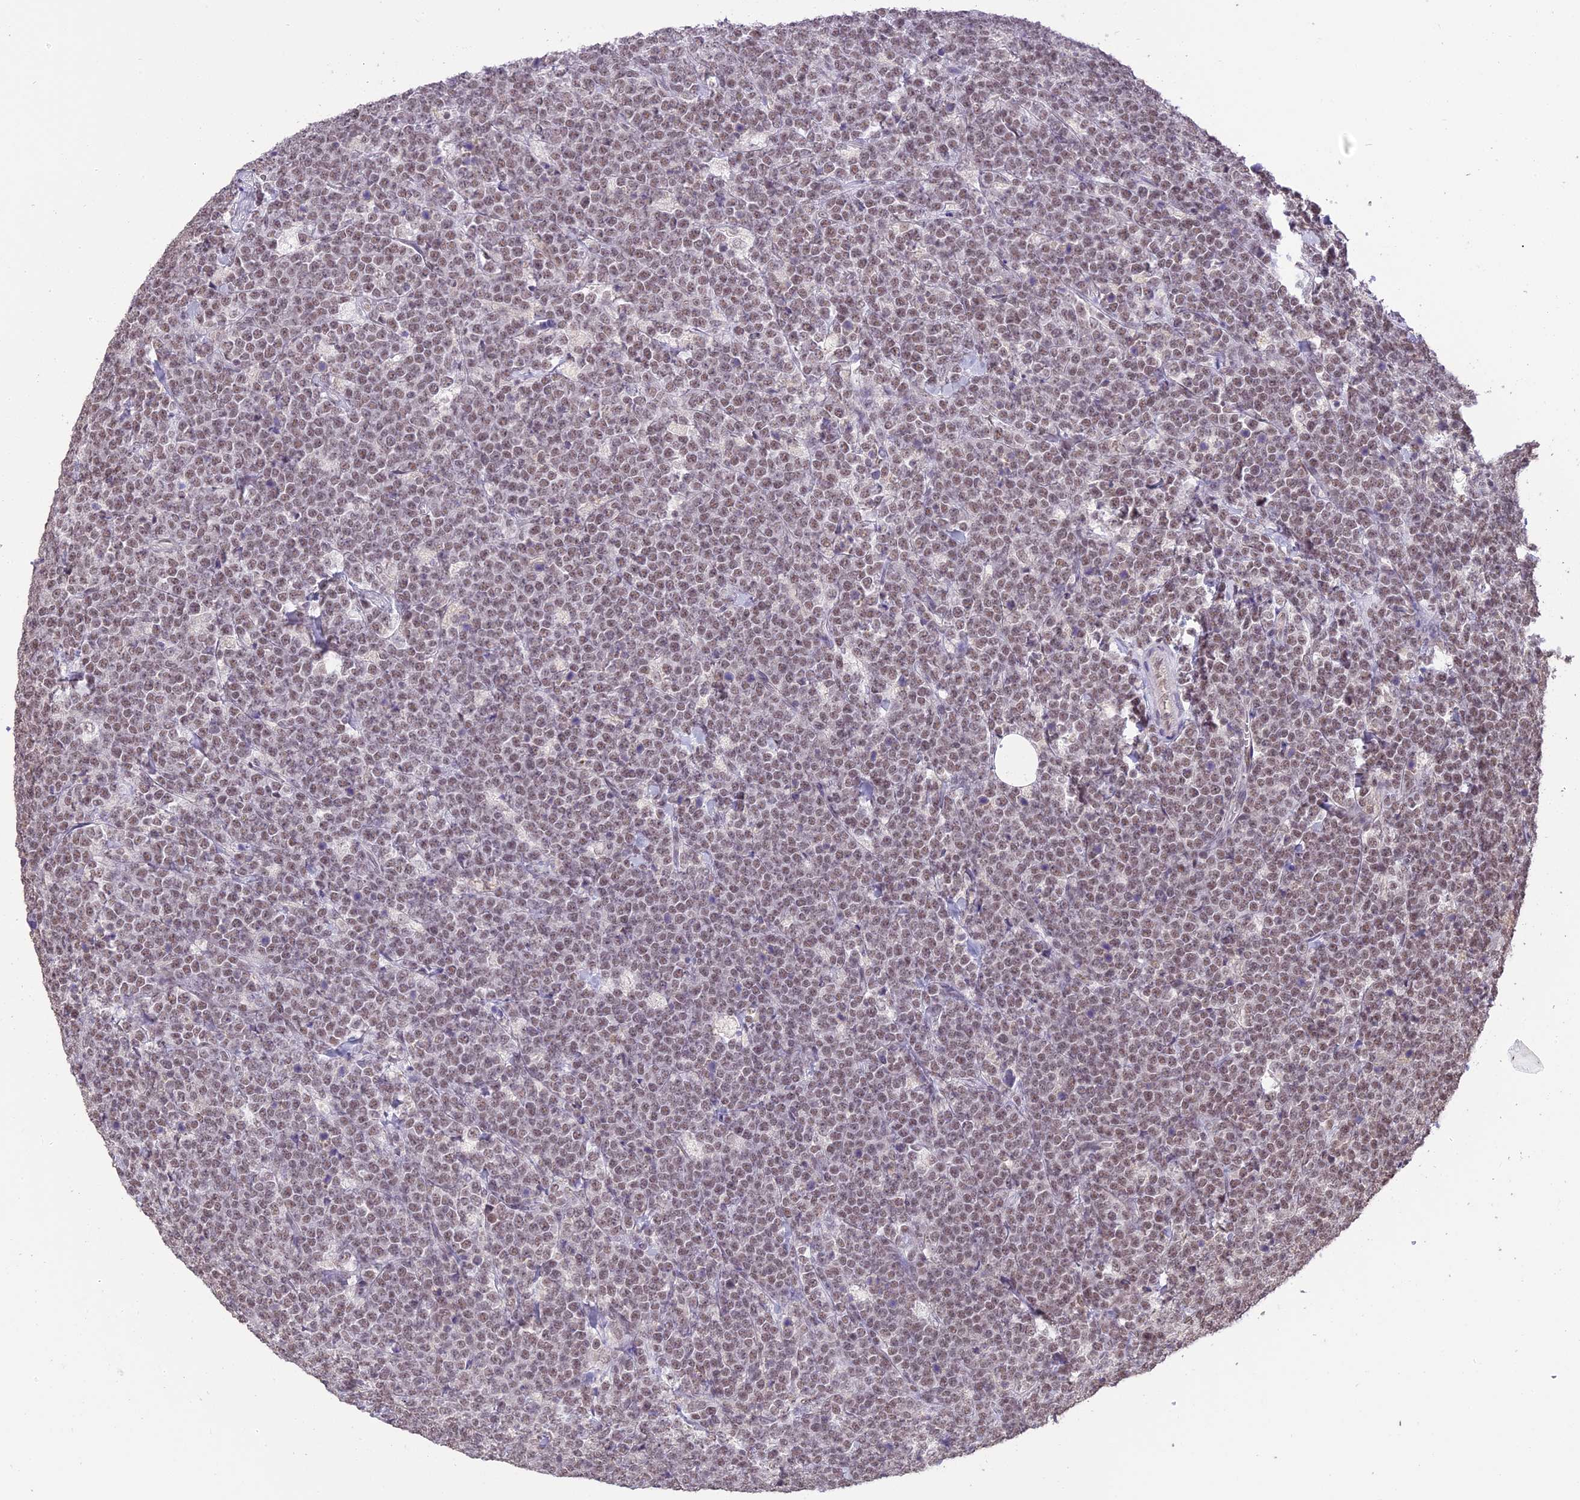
{"staining": {"intensity": "weak", "quantity": "25%-75%", "location": "nuclear"}, "tissue": "lymphoma", "cell_type": "Tumor cells", "image_type": "cancer", "snomed": [{"axis": "morphology", "description": "Malignant lymphoma, non-Hodgkin's type, High grade"}, {"axis": "topography", "description": "Small intestine"}], "caption": "Tumor cells demonstrate weak nuclear expression in about 25%-75% of cells in lymphoma.", "gene": "TIGD7", "patient": {"sex": "male", "age": 8}}